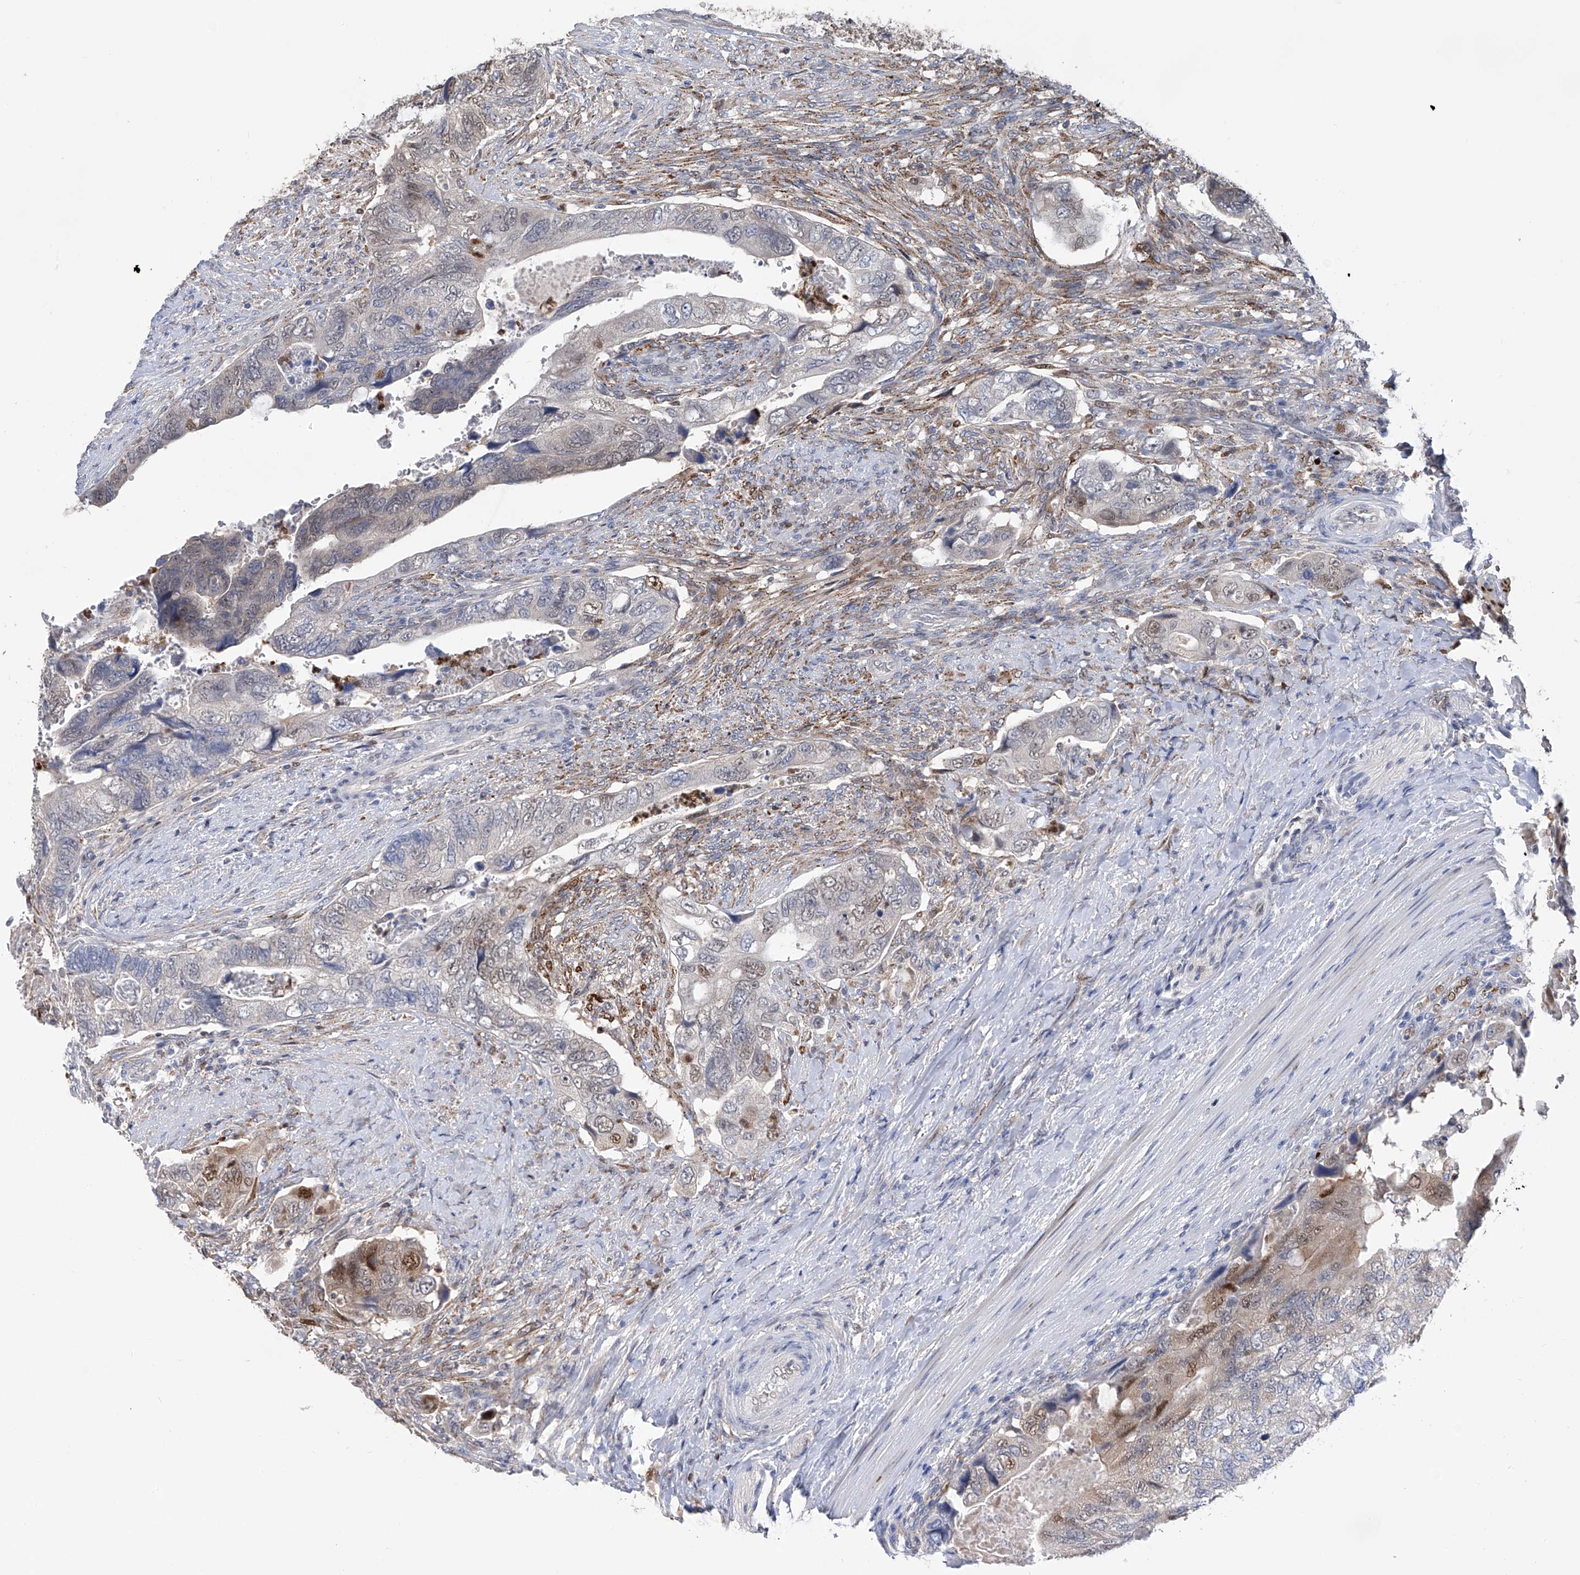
{"staining": {"intensity": "moderate", "quantity": "<25%", "location": "nuclear"}, "tissue": "colorectal cancer", "cell_type": "Tumor cells", "image_type": "cancer", "snomed": [{"axis": "morphology", "description": "Adenocarcinoma, NOS"}, {"axis": "topography", "description": "Rectum"}], "caption": "Colorectal cancer (adenocarcinoma) stained with a brown dye exhibits moderate nuclear positive expression in about <25% of tumor cells.", "gene": "PHF20", "patient": {"sex": "male", "age": 63}}